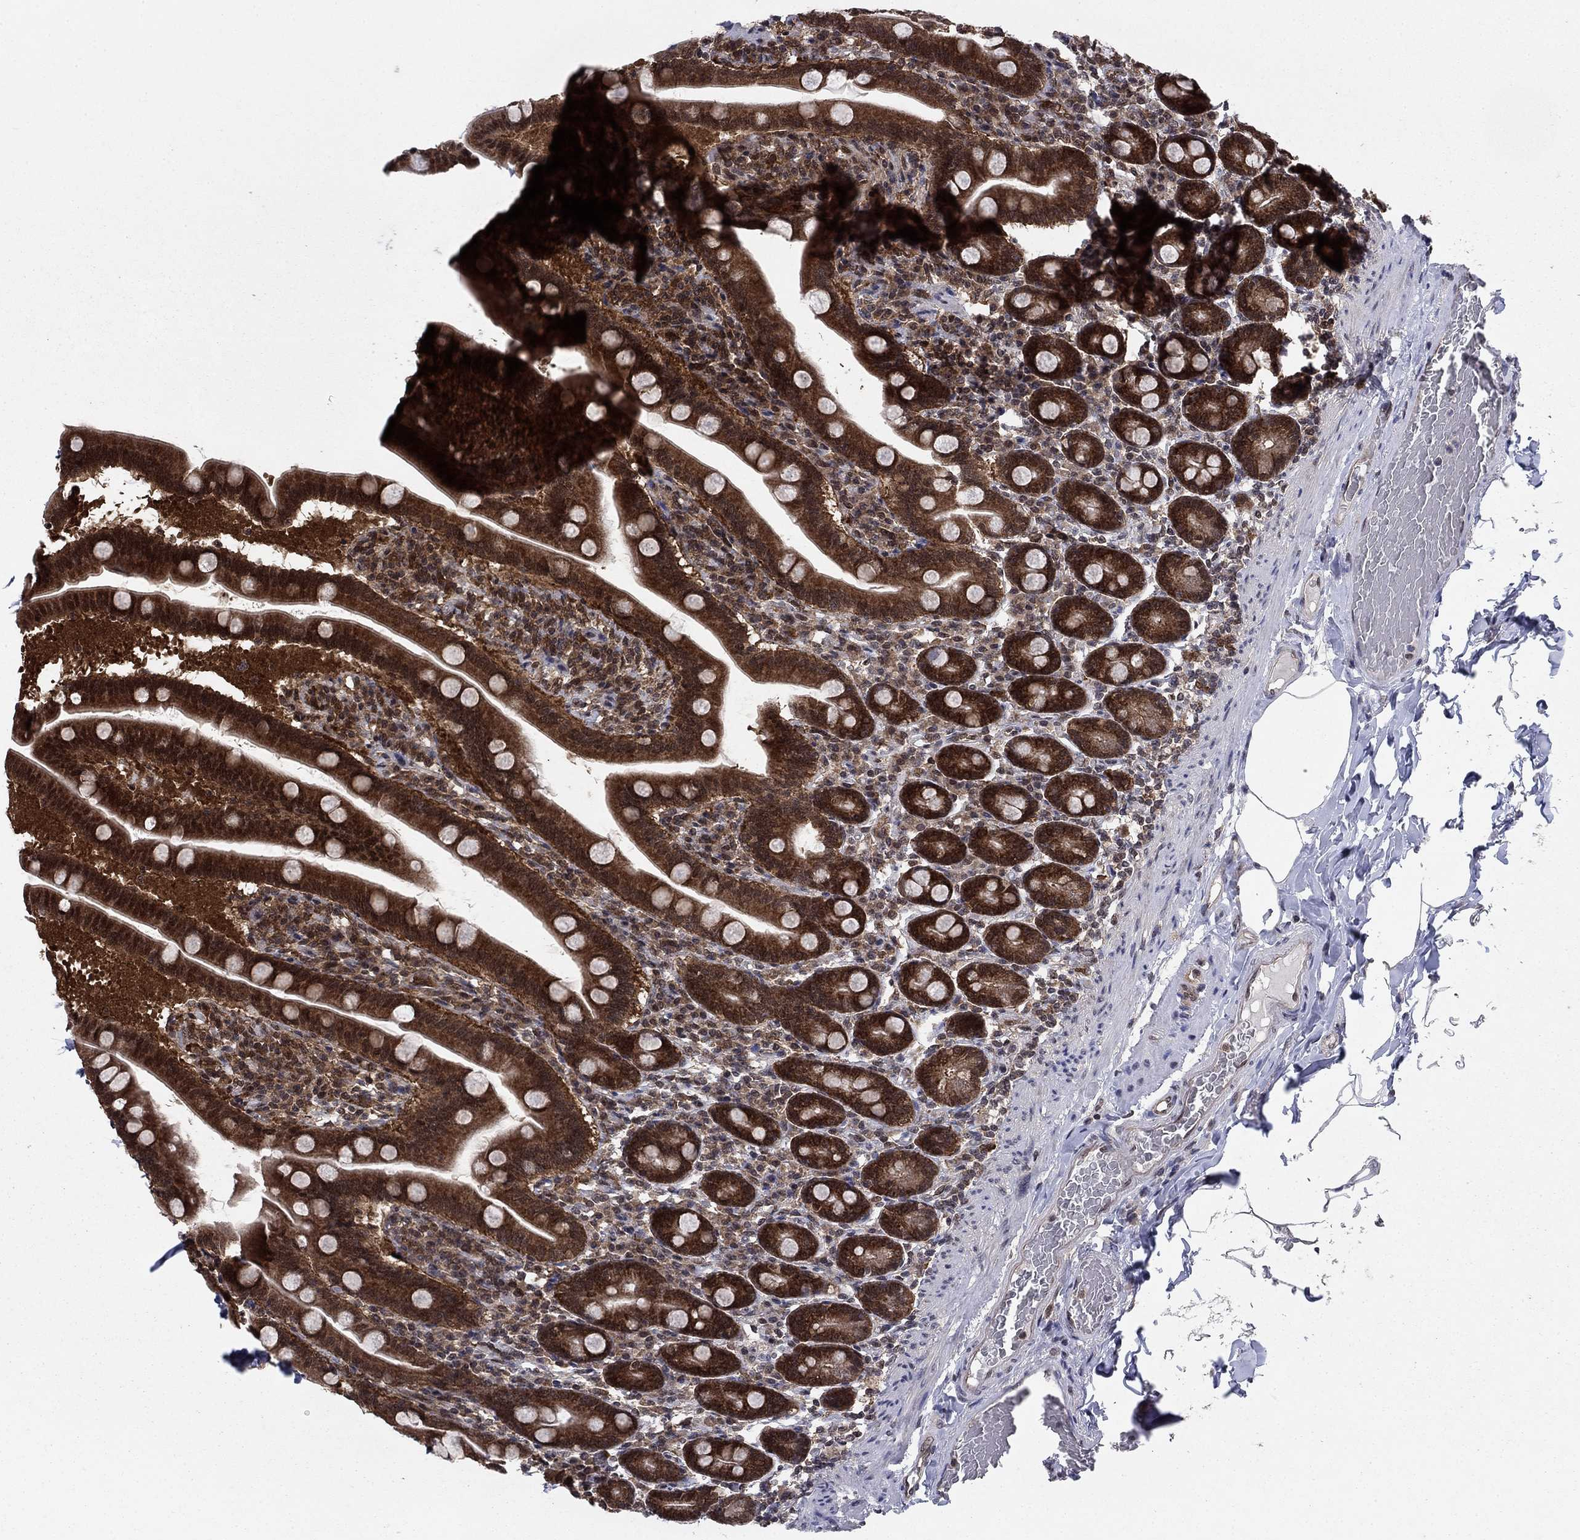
{"staining": {"intensity": "strong", "quantity": ">75%", "location": "cytoplasmic/membranous"}, "tissue": "small intestine", "cell_type": "Glandular cells", "image_type": "normal", "snomed": [{"axis": "morphology", "description": "Normal tissue, NOS"}, {"axis": "topography", "description": "Small intestine"}], "caption": "Immunohistochemical staining of unremarkable human small intestine shows strong cytoplasmic/membranous protein positivity in about >75% of glandular cells. Using DAB (brown) and hematoxylin (blue) stains, captured at high magnification using brightfield microscopy.", "gene": "DNAJA1", "patient": {"sex": "male", "age": 66}}